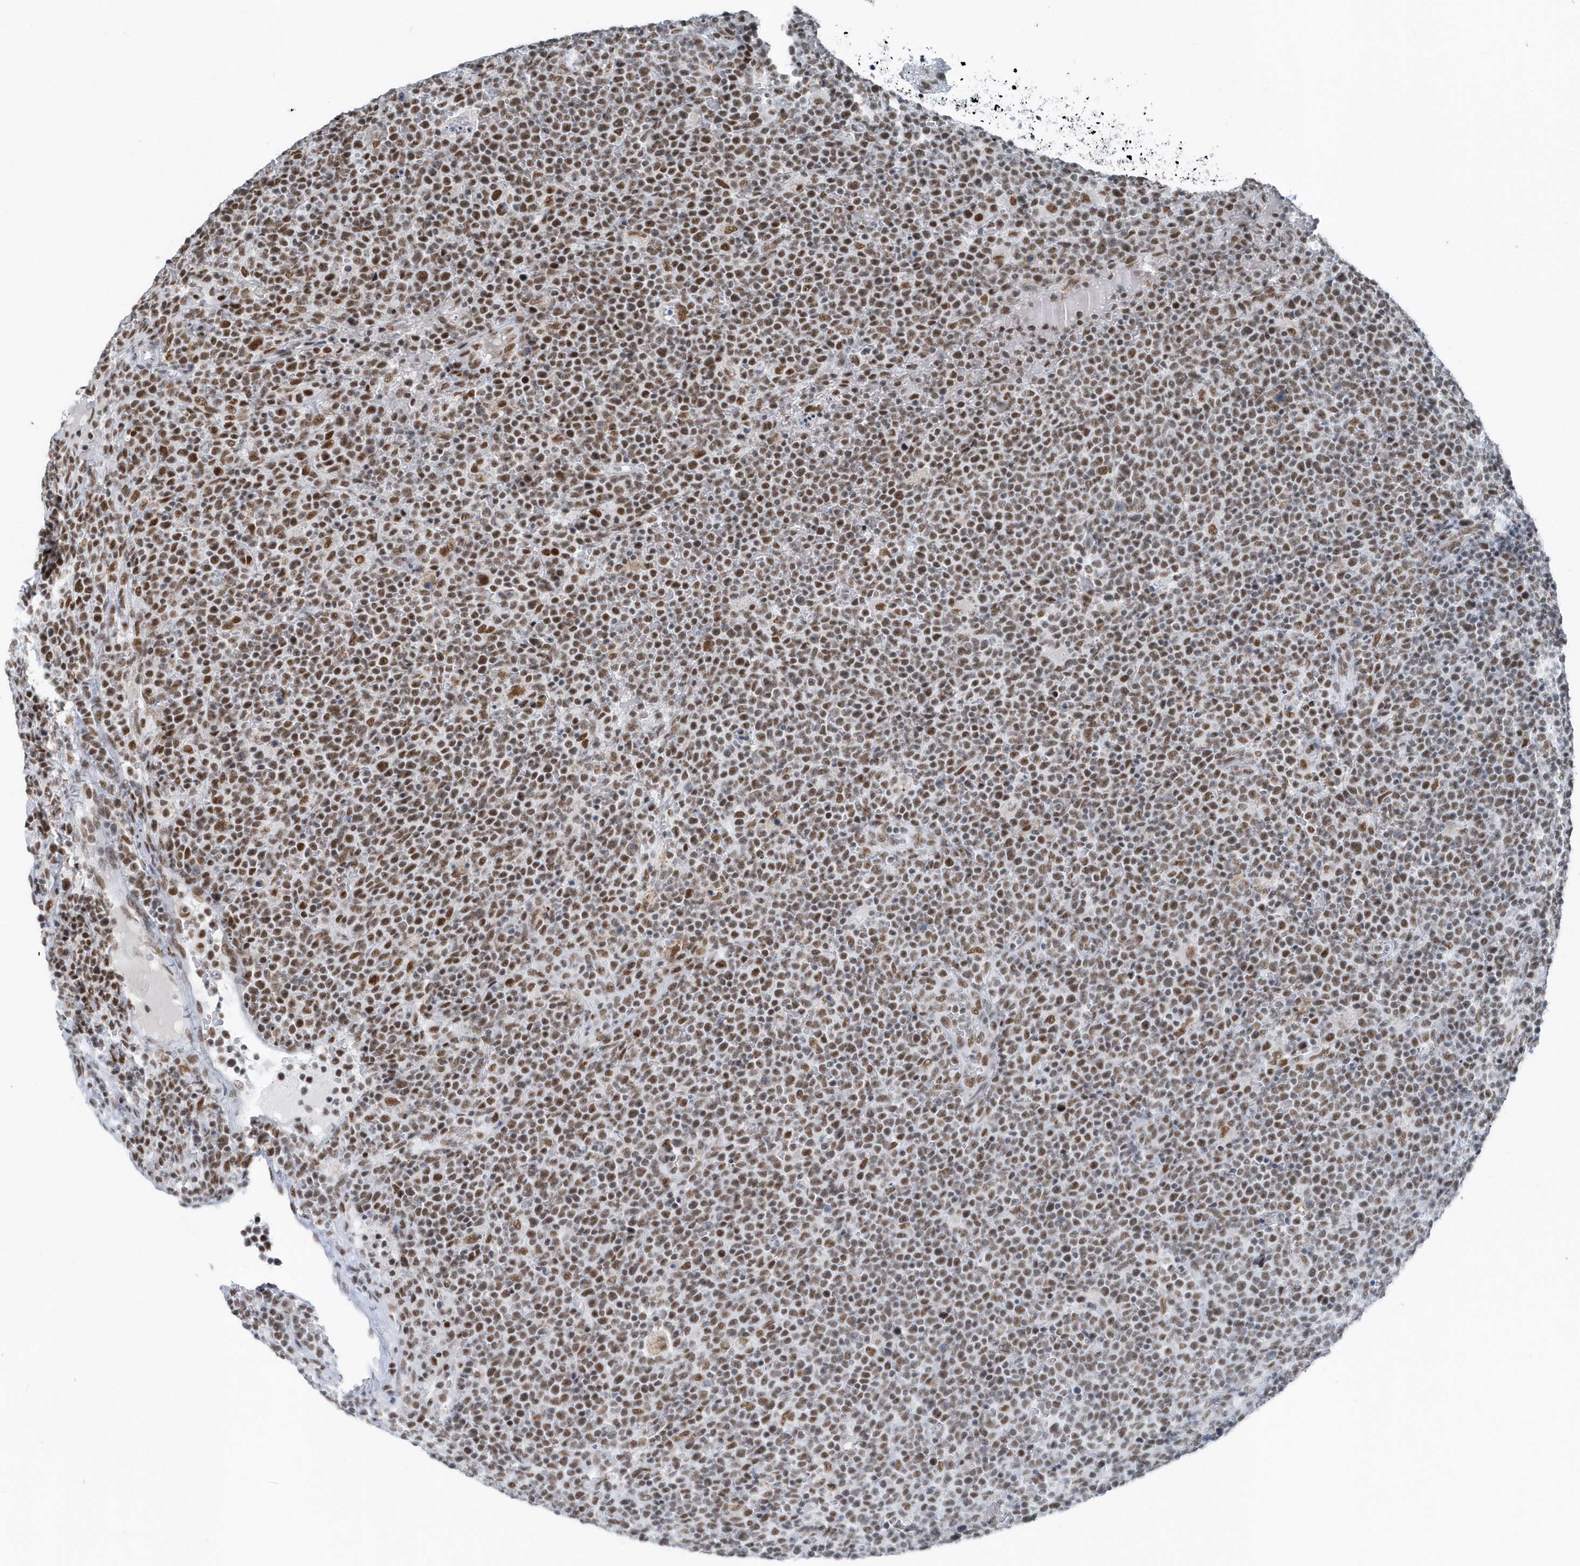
{"staining": {"intensity": "moderate", "quantity": ">75%", "location": "nuclear"}, "tissue": "lymphoma", "cell_type": "Tumor cells", "image_type": "cancer", "snomed": [{"axis": "morphology", "description": "Malignant lymphoma, non-Hodgkin's type, High grade"}, {"axis": "topography", "description": "Lymph node"}], "caption": "Tumor cells show moderate nuclear expression in about >75% of cells in high-grade malignant lymphoma, non-Hodgkin's type.", "gene": "FIP1L1", "patient": {"sex": "male", "age": 61}}